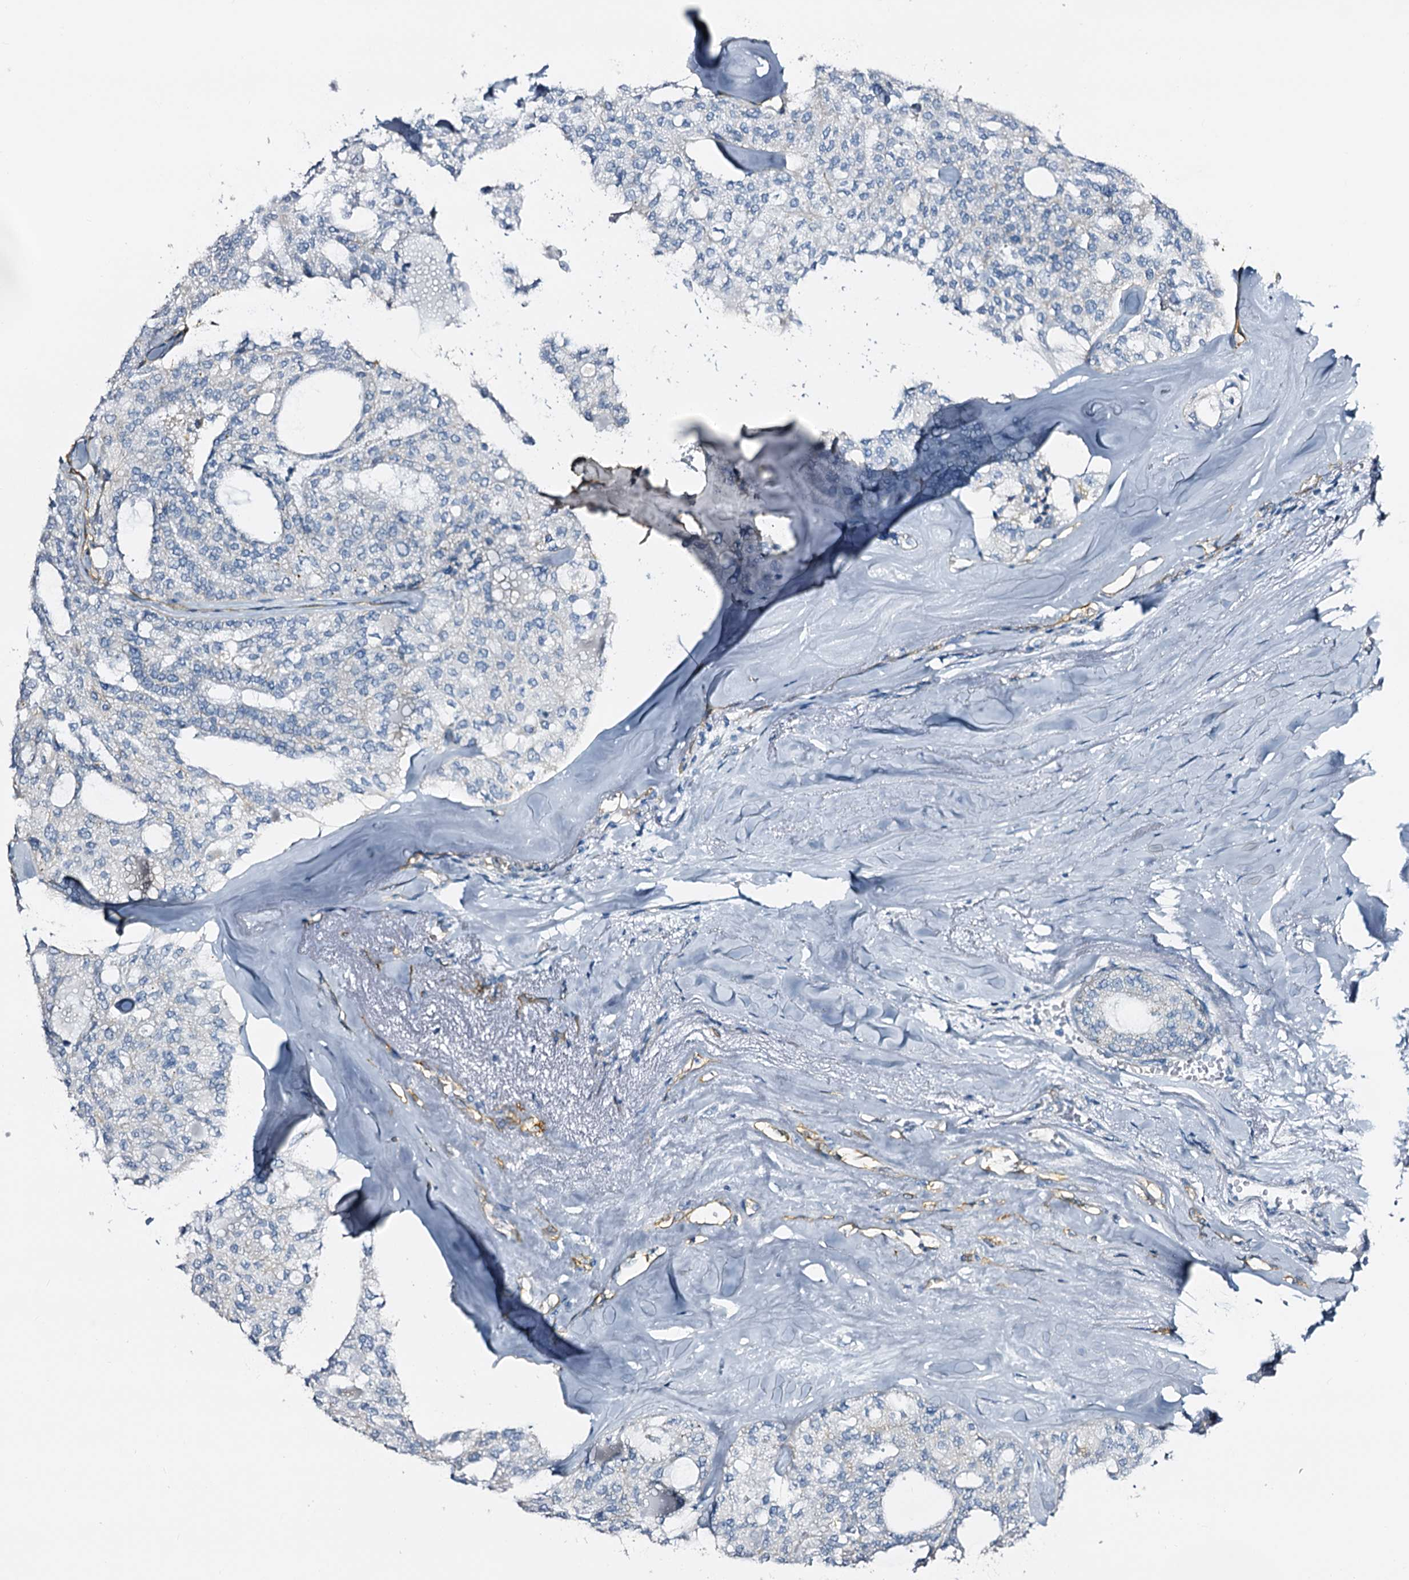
{"staining": {"intensity": "negative", "quantity": "none", "location": "none"}, "tissue": "thyroid cancer", "cell_type": "Tumor cells", "image_type": "cancer", "snomed": [{"axis": "morphology", "description": "Follicular adenoma carcinoma, NOS"}, {"axis": "topography", "description": "Thyroid gland"}], "caption": "Thyroid follicular adenoma carcinoma was stained to show a protein in brown. There is no significant expression in tumor cells.", "gene": "SLC1A3", "patient": {"sex": "male", "age": 75}}